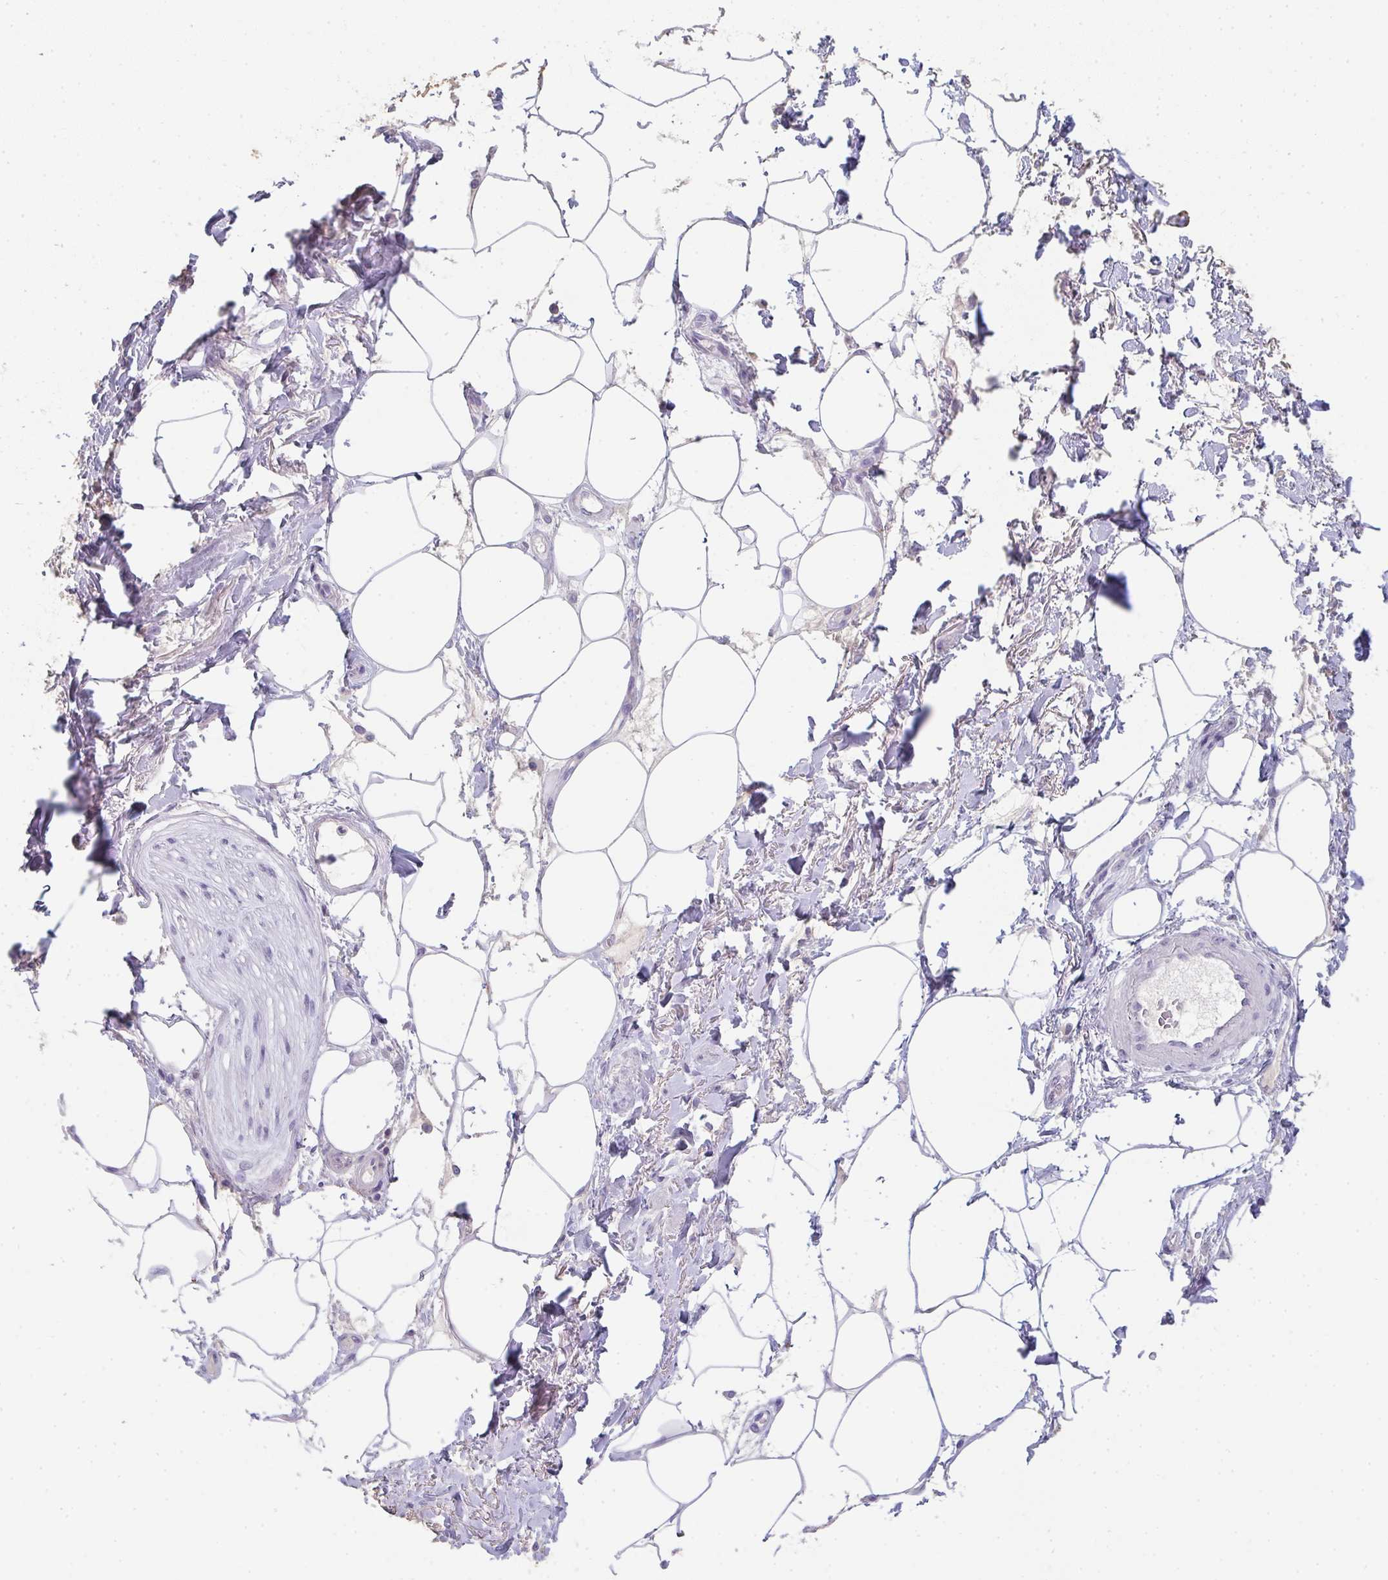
{"staining": {"intensity": "negative", "quantity": "none", "location": "none"}, "tissue": "adipose tissue", "cell_type": "Adipocytes", "image_type": "normal", "snomed": [{"axis": "morphology", "description": "Normal tissue, NOS"}, {"axis": "topography", "description": "Vagina"}, {"axis": "topography", "description": "Peripheral nerve tissue"}], "caption": "A high-resolution image shows immunohistochemistry staining of unremarkable adipose tissue, which shows no significant expression in adipocytes. (DAB (3,3'-diaminobenzidine) IHC, high magnification).", "gene": "C1QTNF8", "patient": {"sex": "female", "age": 71}}